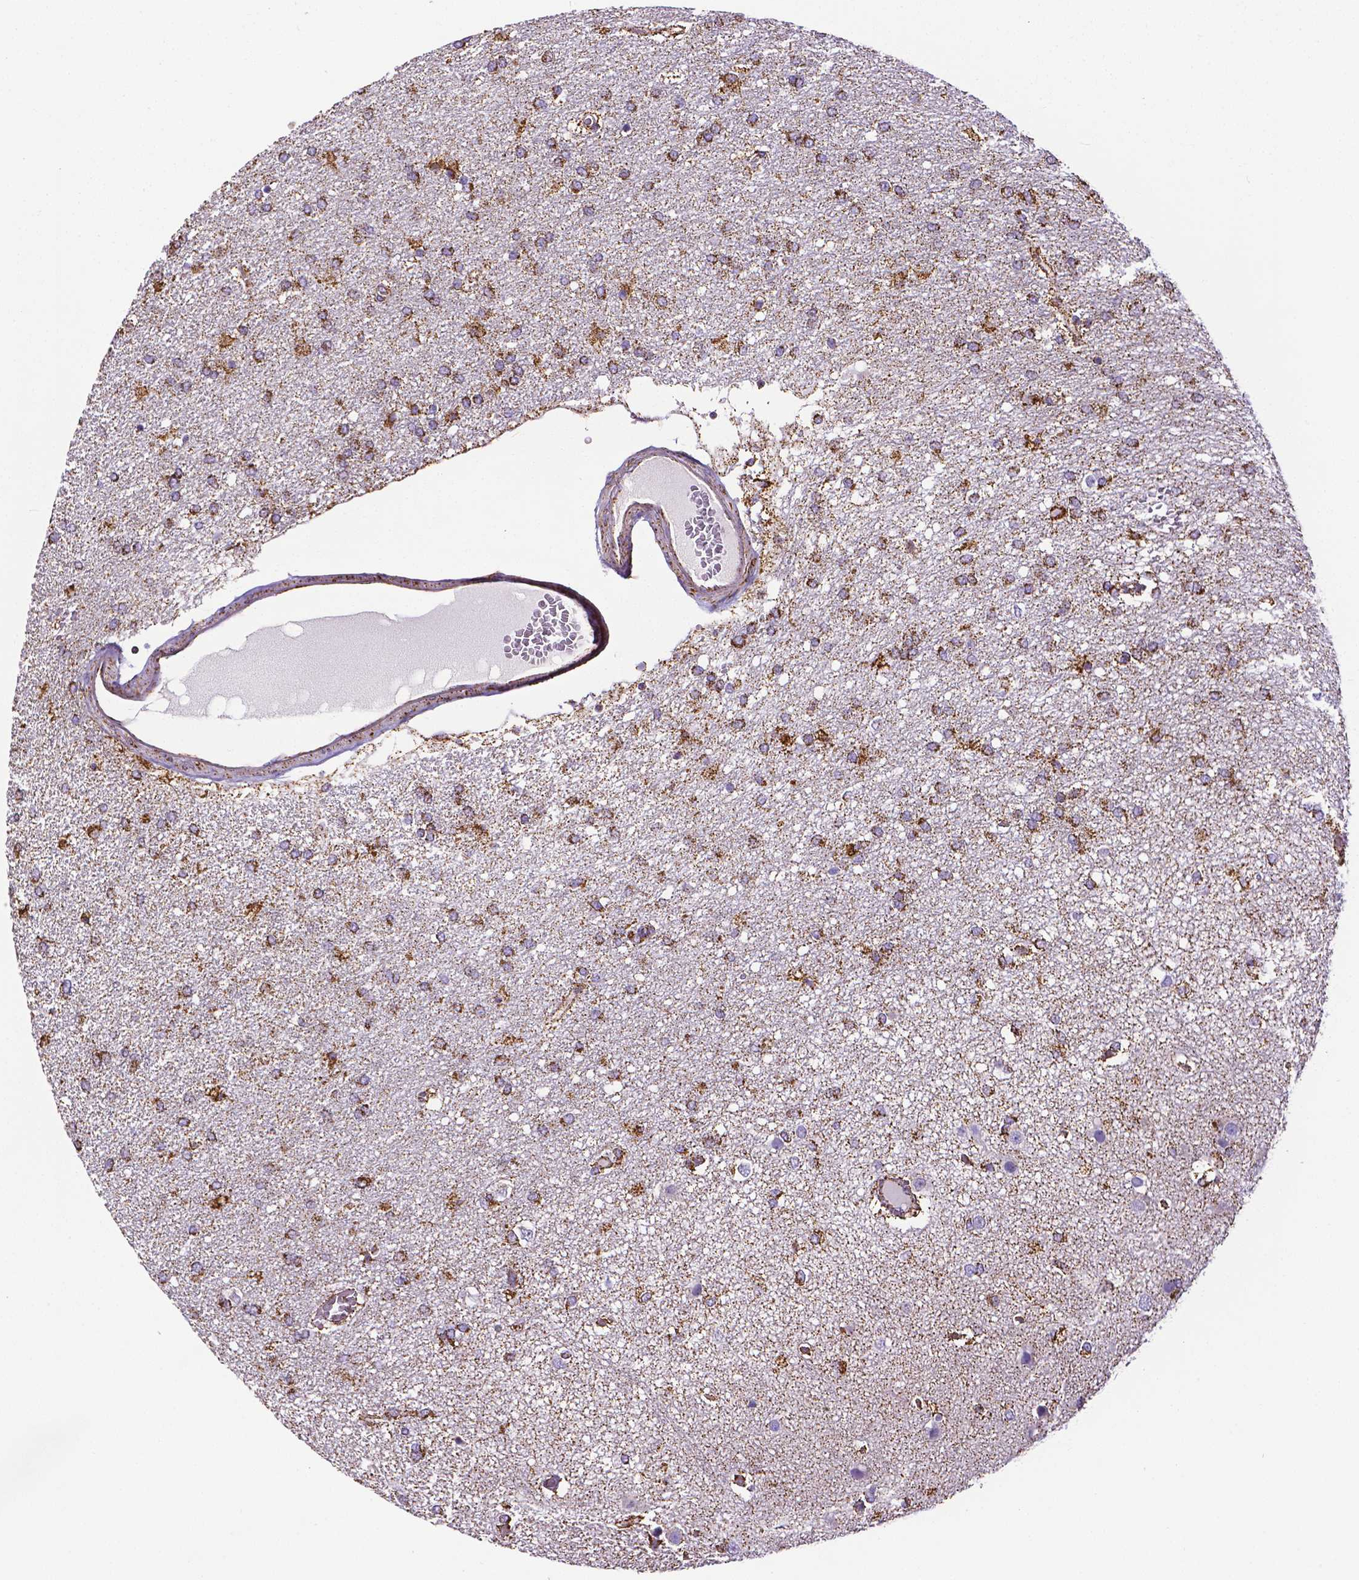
{"staining": {"intensity": "moderate", "quantity": ">75%", "location": "cytoplasmic/membranous"}, "tissue": "glioma", "cell_type": "Tumor cells", "image_type": "cancer", "snomed": [{"axis": "morphology", "description": "Glioma, malignant, High grade"}, {"axis": "topography", "description": "Brain"}], "caption": "Tumor cells exhibit medium levels of moderate cytoplasmic/membranous staining in approximately >75% of cells in human malignant glioma (high-grade).", "gene": "MACC1", "patient": {"sex": "female", "age": 61}}